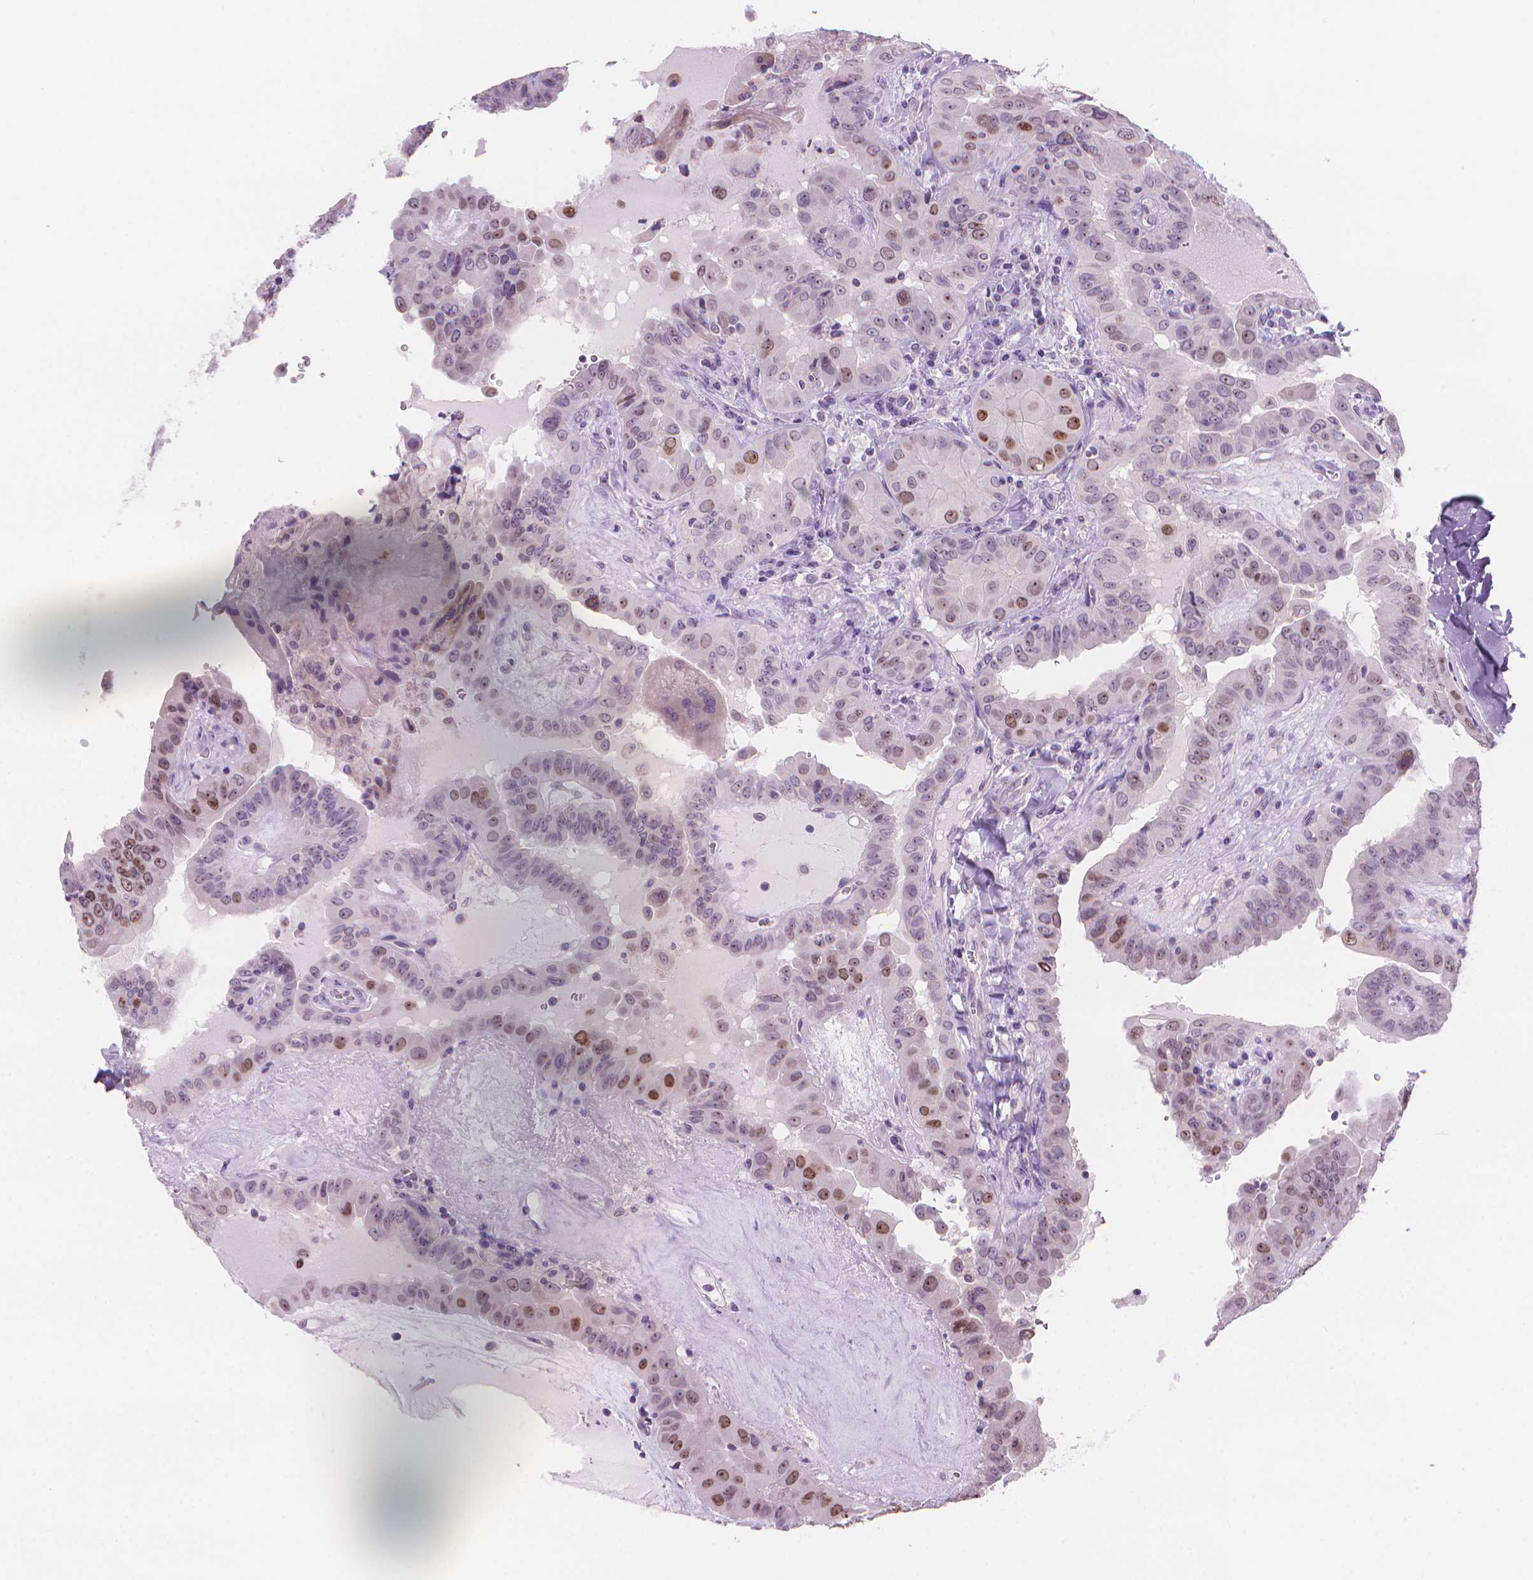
{"staining": {"intensity": "moderate", "quantity": "25%-75%", "location": "nuclear"}, "tissue": "thyroid cancer", "cell_type": "Tumor cells", "image_type": "cancer", "snomed": [{"axis": "morphology", "description": "Papillary adenocarcinoma, NOS"}, {"axis": "topography", "description": "Thyroid gland"}], "caption": "The photomicrograph shows a brown stain indicating the presence of a protein in the nuclear of tumor cells in thyroid cancer.", "gene": "ENSG00000187186", "patient": {"sex": "female", "age": 37}}